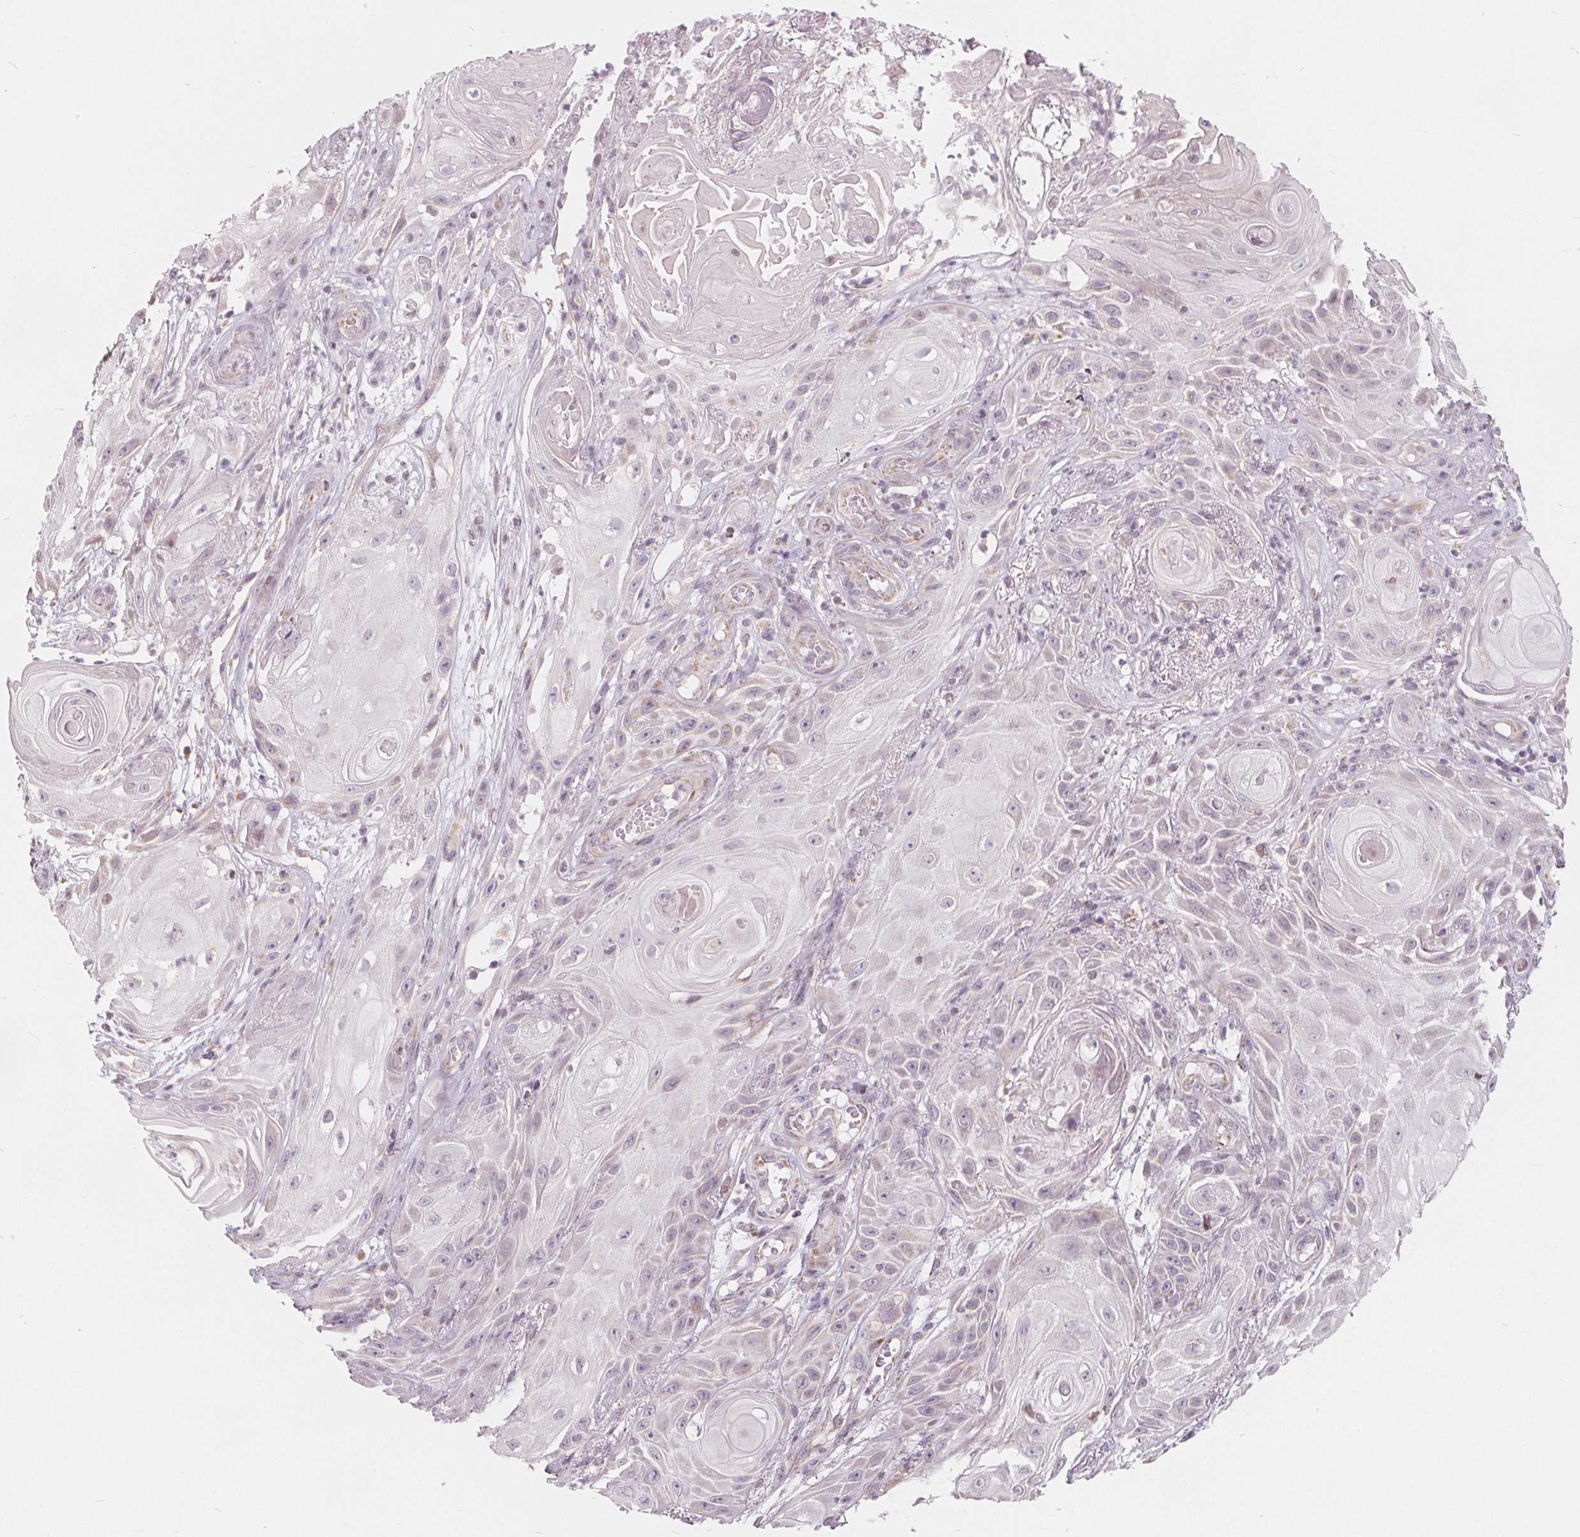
{"staining": {"intensity": "negative", "quantity": "none", "location": "none"}, "tissue": "skin cancer", "cell_type": "Tumor cells", "image_type": "cancer", "snomed": [{"axis": "morphology", "description": "Squamous cell carcinoma, NOS"}, {"axis": "topography", "description": "Skin"}], "caption": "A photomicrograph of squamous cell carcinoma (skin) stained for a protein displays no brown staining in tumor cells.", "gene": "NUP210L", "patient": {"sex": "male", "age": 62}}